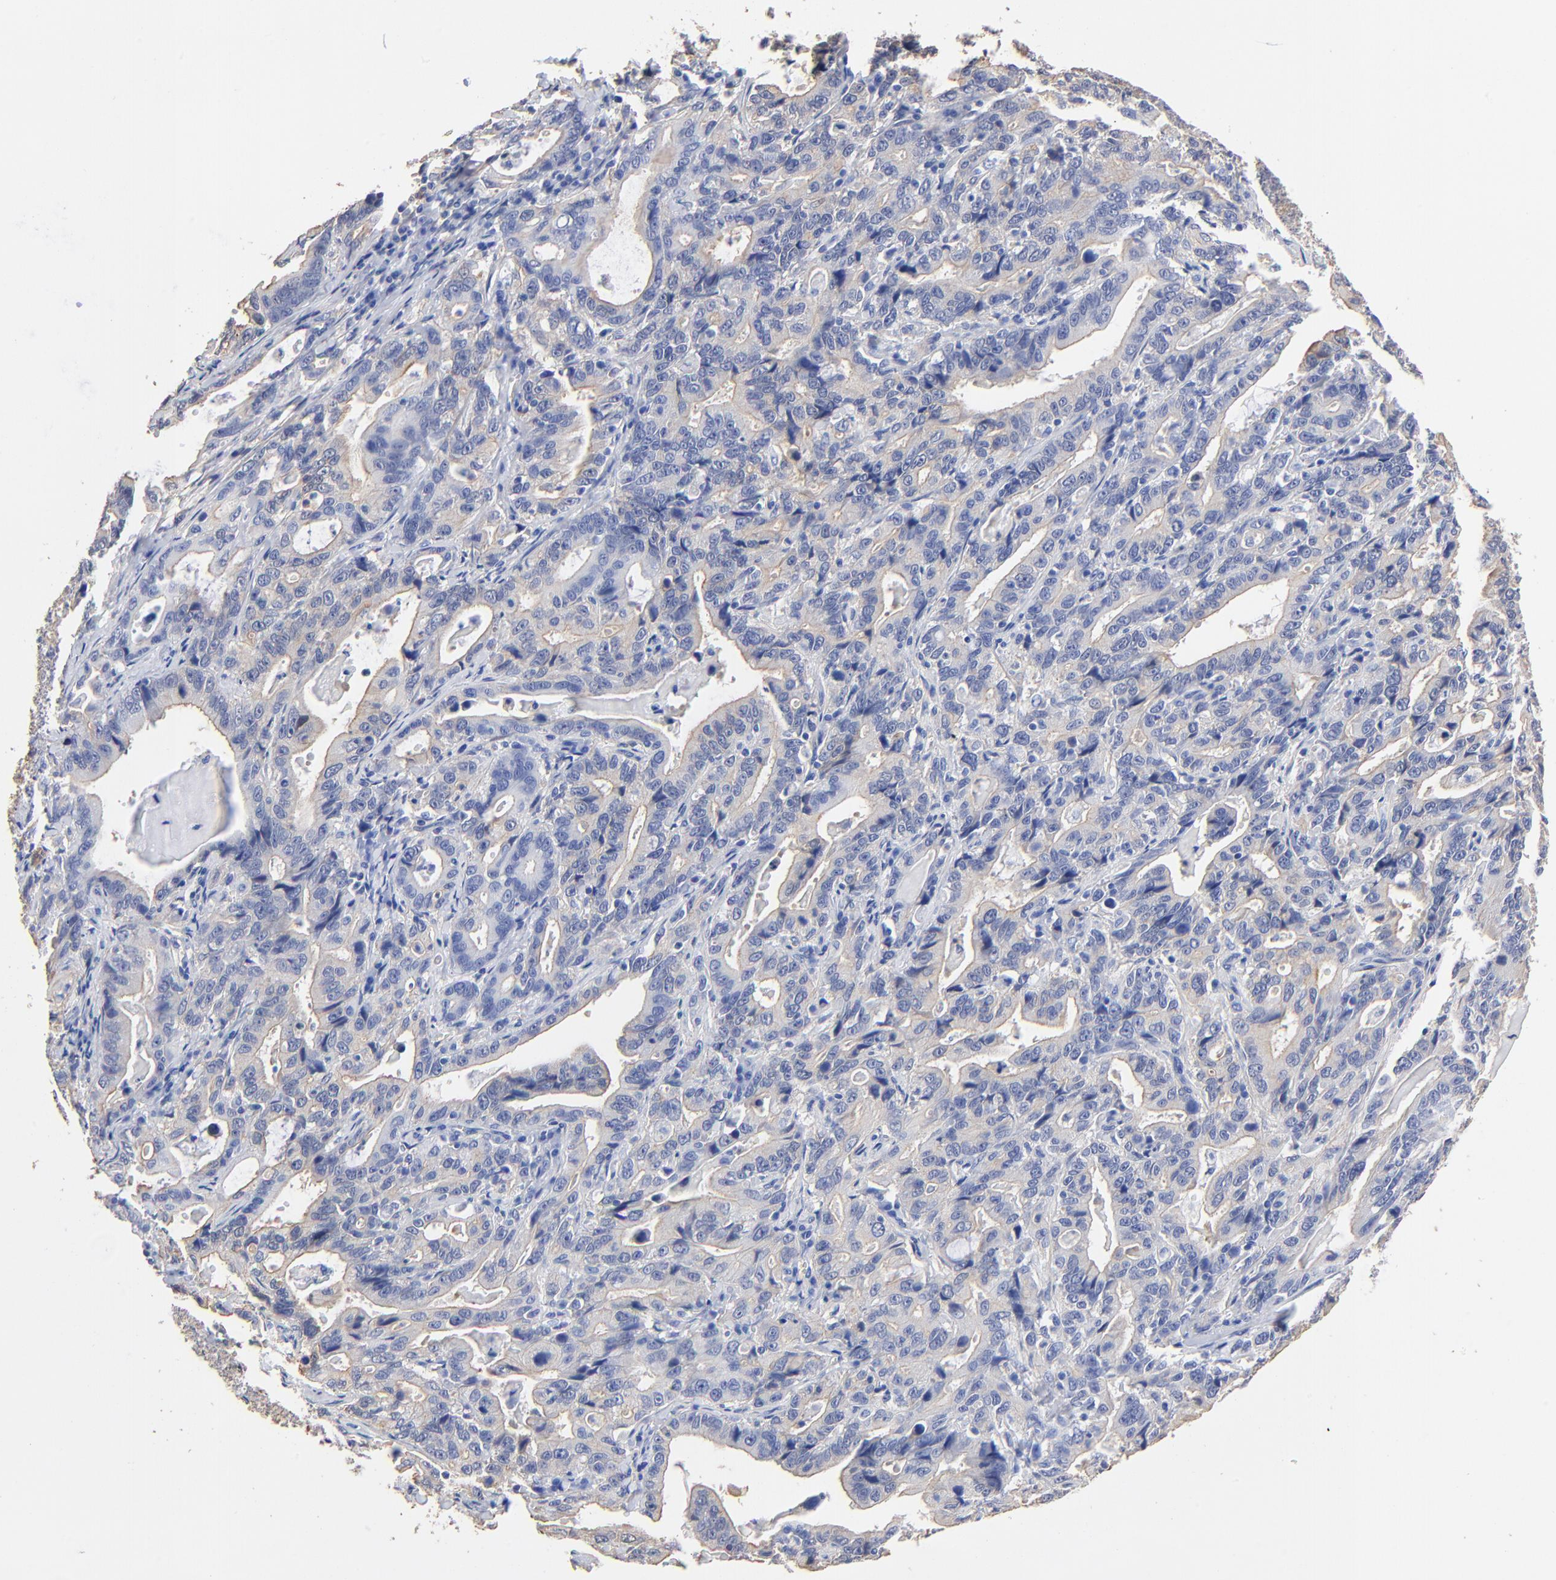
{"staining": {"intensity": "negative", "quantity": "none", "location": "none"}, "tissue": "stomach cancer", "cell_type": "Tumor cells", "image_type": "cancer", "snomed": [{"axis": "morphology", "description": "Adenocarcinoma, NOS"}, {"axis": "topography", "description": "Stomach, upper"}], "caption": "This is an IHC histopathology image of human stomach cancer (adenocarcinoma). There is no staining in tumor cells.", "gene": "TAGLN2", "patient": {"sex": "male", "age": 63}}